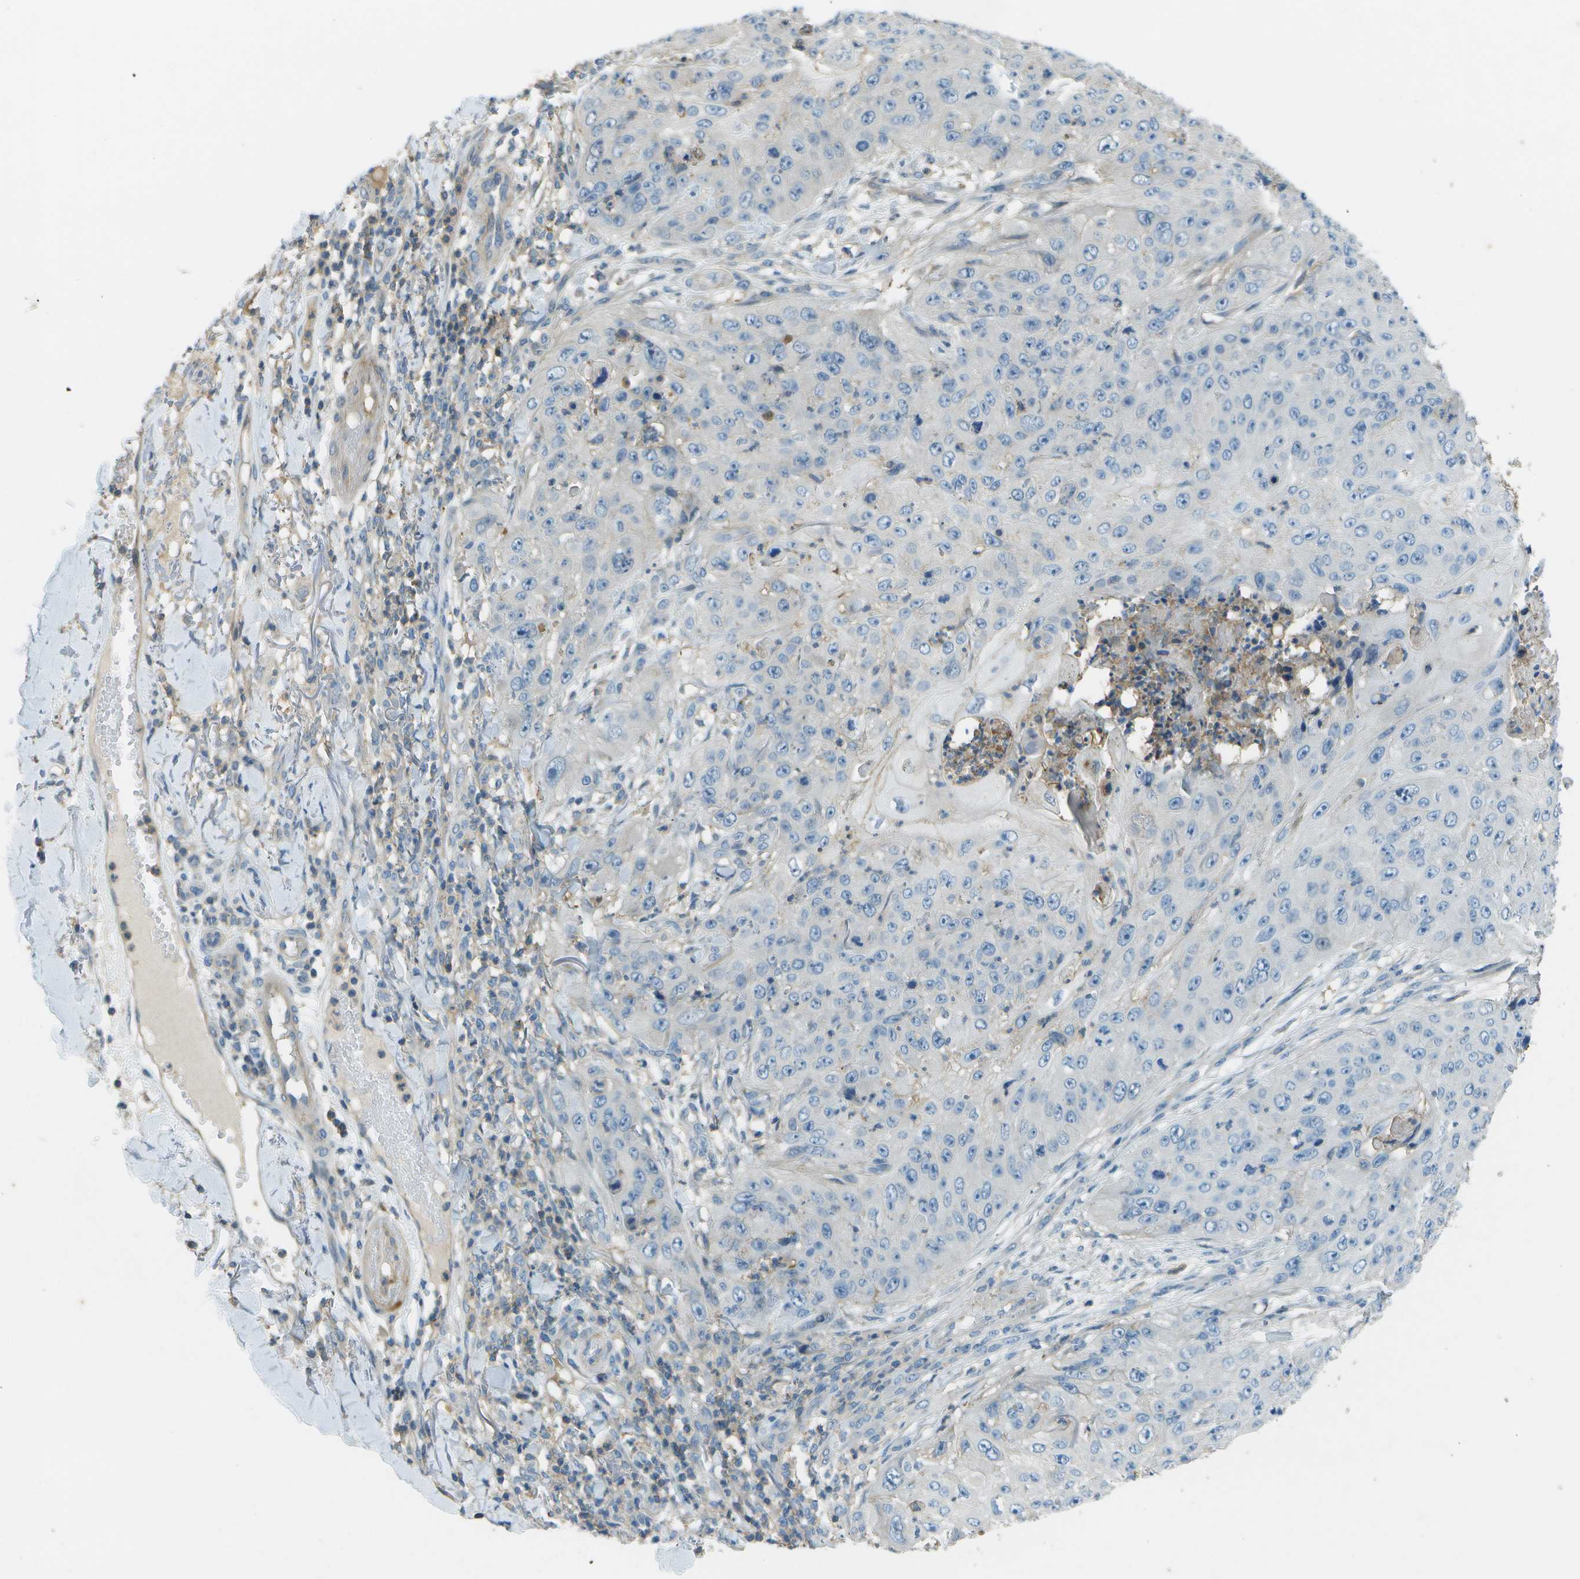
{"staining": {"intensity": "negative", "quantity": "none", "location": "none"}, "tissue": "skin cancer", "cell_type": "Tumor cells", "image_type": "cancer", "snomed": [{"axis": "morphology", "description": "Squamous cell carcinoma, NOS"}, {"axis": "topography", "description": "Skin"}], "caption": "Skin cancer stained for a protein using immunohistochemistry shows no staining tumor cells.", "gene": "LRRC66", "patient": {"sex": "female", "age": 80}}